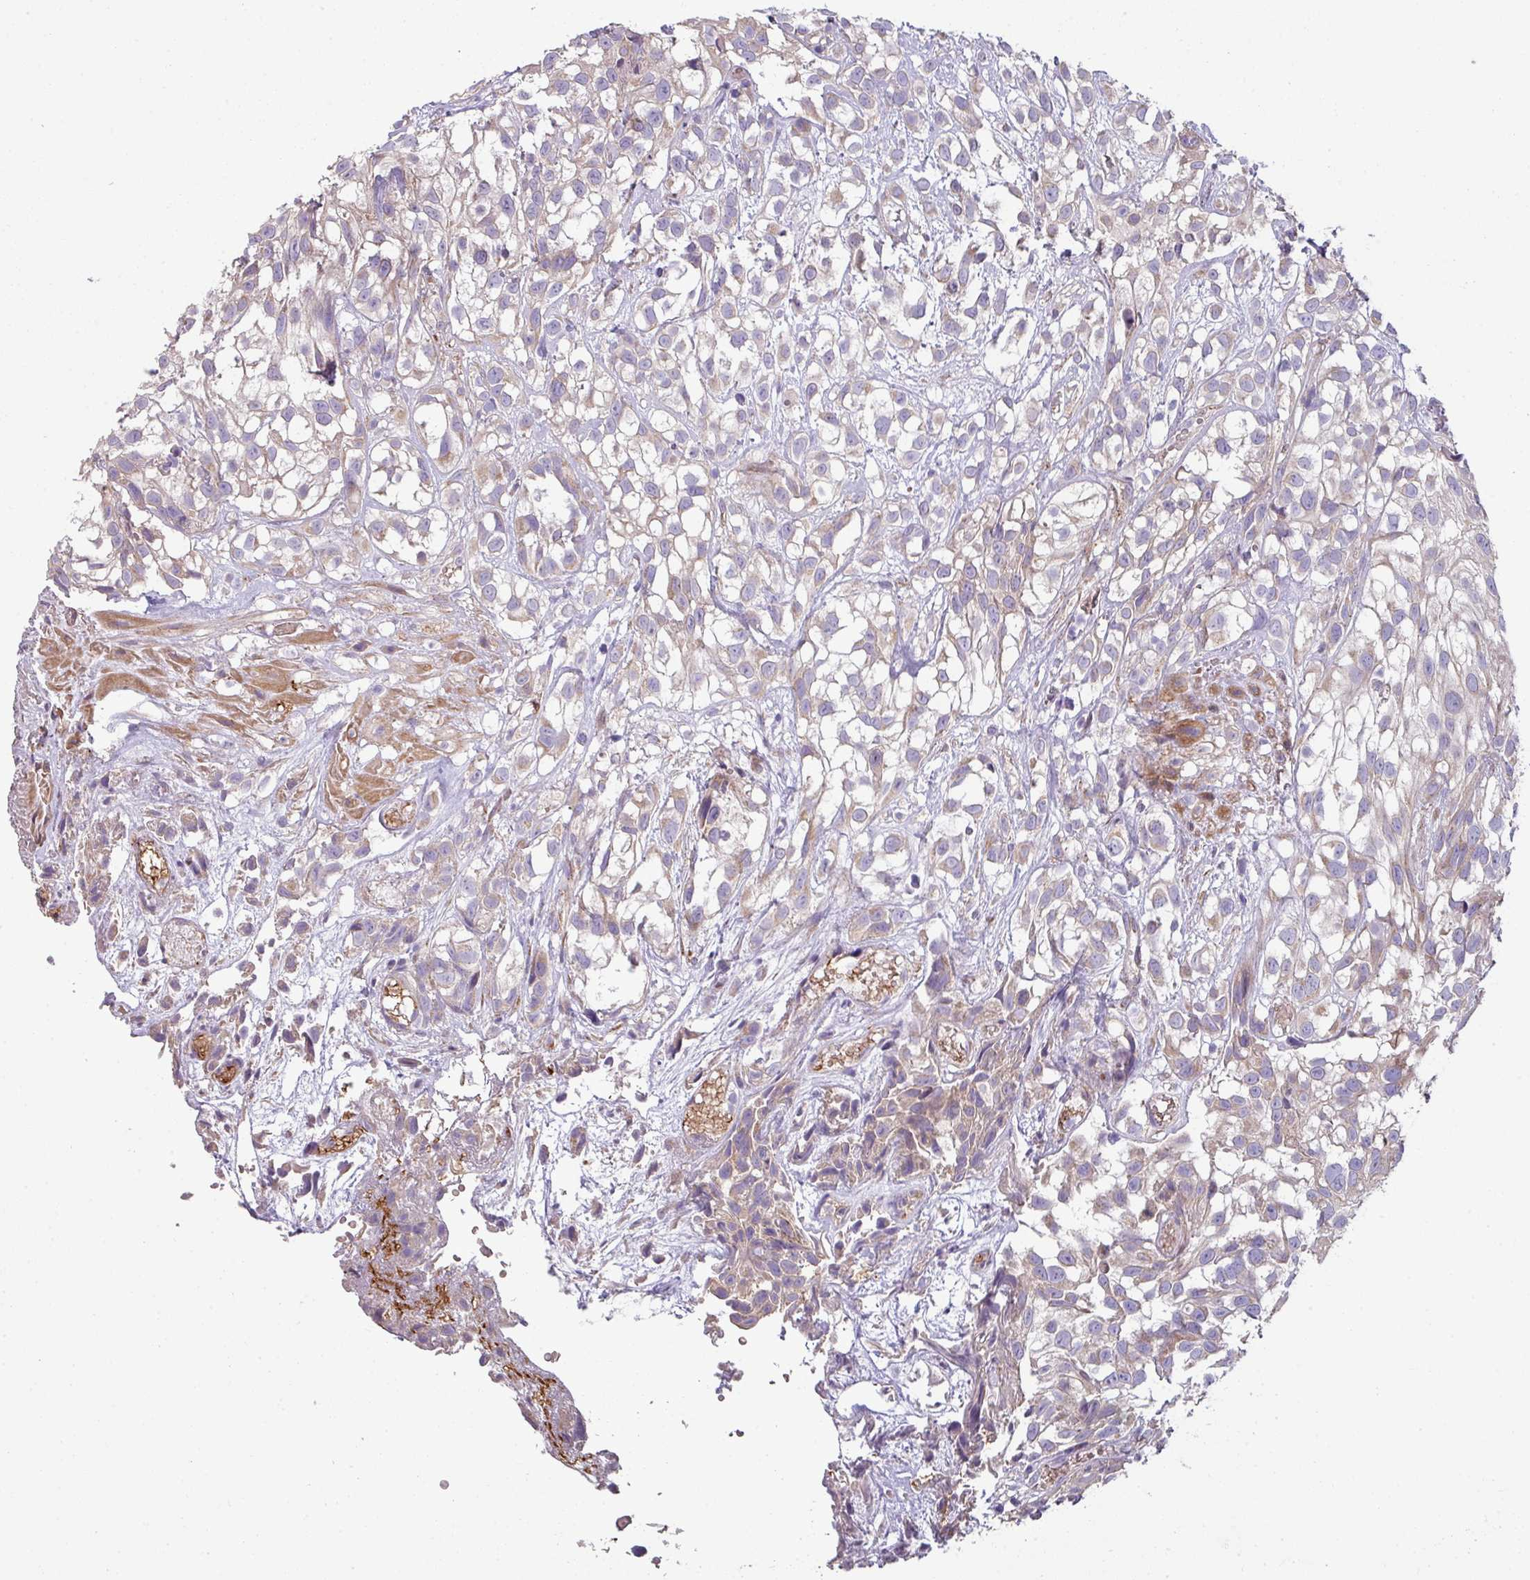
{"staining": {"intensity": "weak", "quantity": "<25%", "location": "cytoplasmic/membranous"}, "tissue": "urothelial cancer", "cell_type": "Tumor cells", "image_type": "cancer", "snomed": [{"axis": "morphology", "description": "Urothelial carcinoma, High grade"}, {"axis": "topography", "description": "Urinary bladder"}], "caption": "Urothelial carcinoma (high-grade) was stained to show a protein in brown. There is no significant staining in tumor cells.", "gene": "LRRC9", "patient": {"sex": "male", "age": 56}}